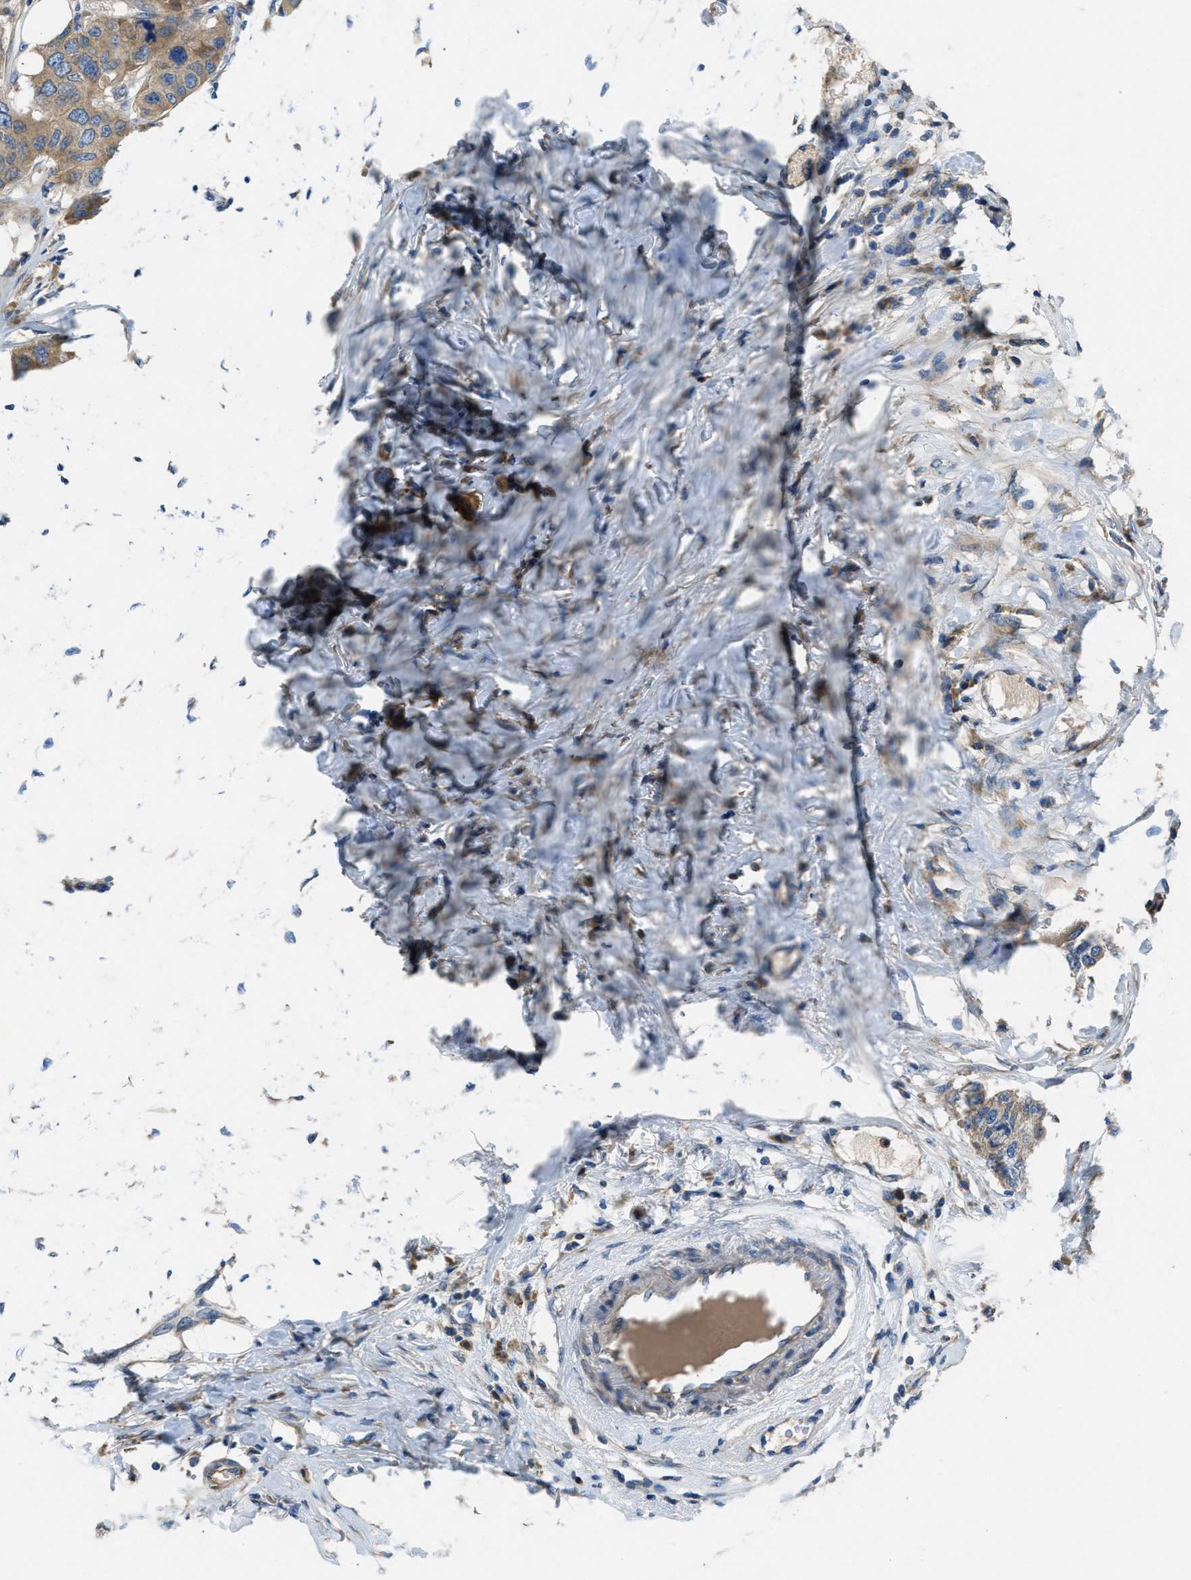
{"staining": {"intensity": "moderate", "quantity": ">75%", "location": "cytoplasmic/membranous"}, "tissue": "breast cancer", "cell_type": "Tumor cells", "image_type": "cancer", "snomed": [{"axis": "morphology", "description": "Duct carcinoma"}, {"axis": "topography", "description": "Breast"}], "caption": "IHC (DAB (3,3'-diaminobenzidine)) staining of human breast cancer (invasive ductal carcinoma) shows moderate cytoplasmic/membranous protein positivity in about >75% of tumor cells. The staining was performed using DAB (3,3'-diaminobenzidine), with brown indicating positive protein expression. Nuclei are stained blue with hematoxylin.", "gene": "MAP3K20", "patient": {"sex": "female", "age": 50}}